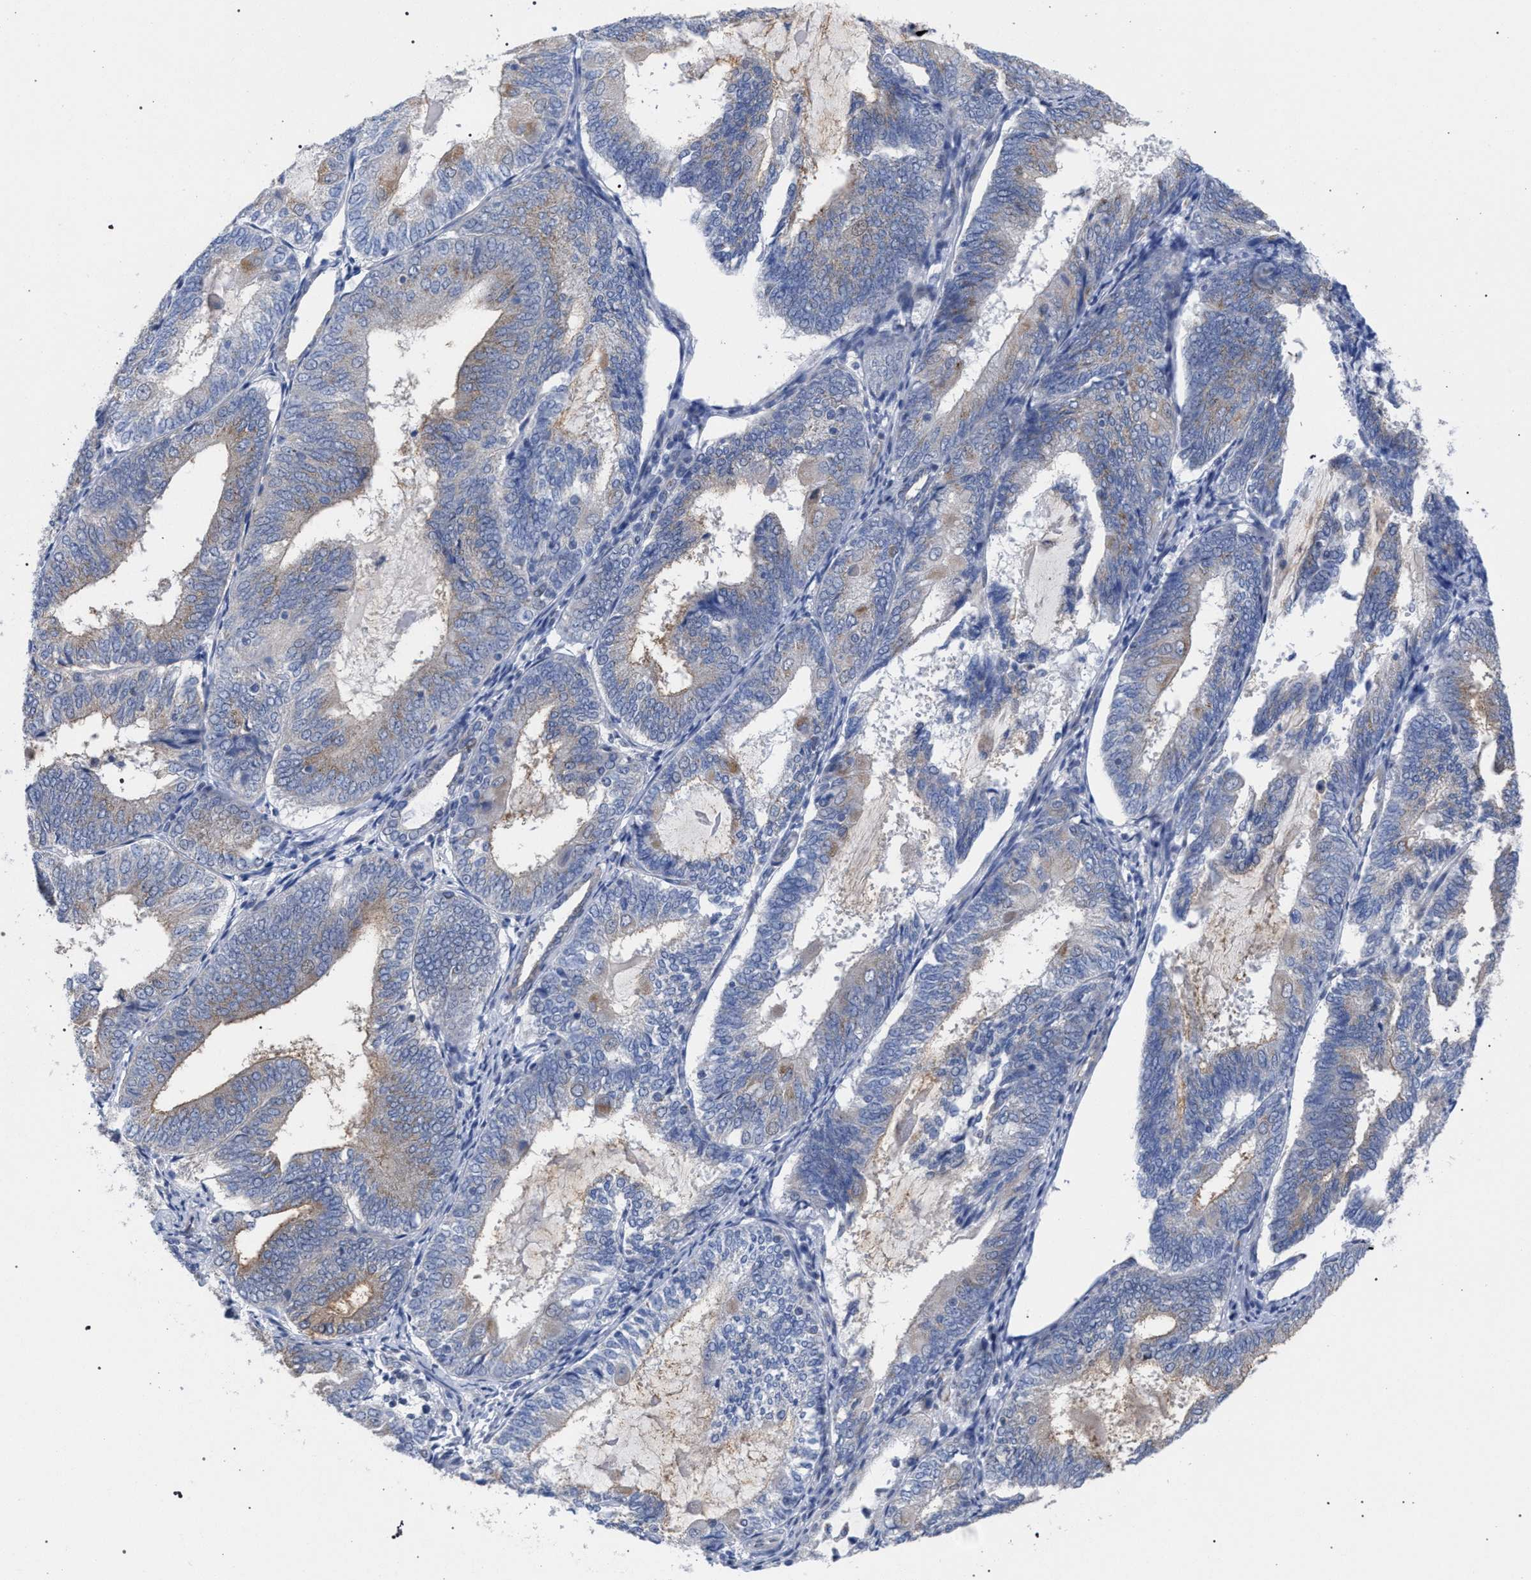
{"staining": {"intensity": "weak", "quantity": "25%-75%", "location": "cytoplasmic/membranous"}, "tissue": "endometrial cancer", "cell_type": "Tumor cells", "image_type": "cancer", "snomed": [{"axis": "morphology", "description": "Adenocarcinoma, NOS"}, {"axis": "topography", "description": "Endometrium"}], "caption": "Approximately 25%-75% of tumor cells in endometrial cancer (adenocarcinoma) exhibit weak cytoplasmic/membranous protein expression as visualized by brown immunohistochemical staining.", "gene": "GOLGA2", "patient": {"sex": "female", "age": 81}}